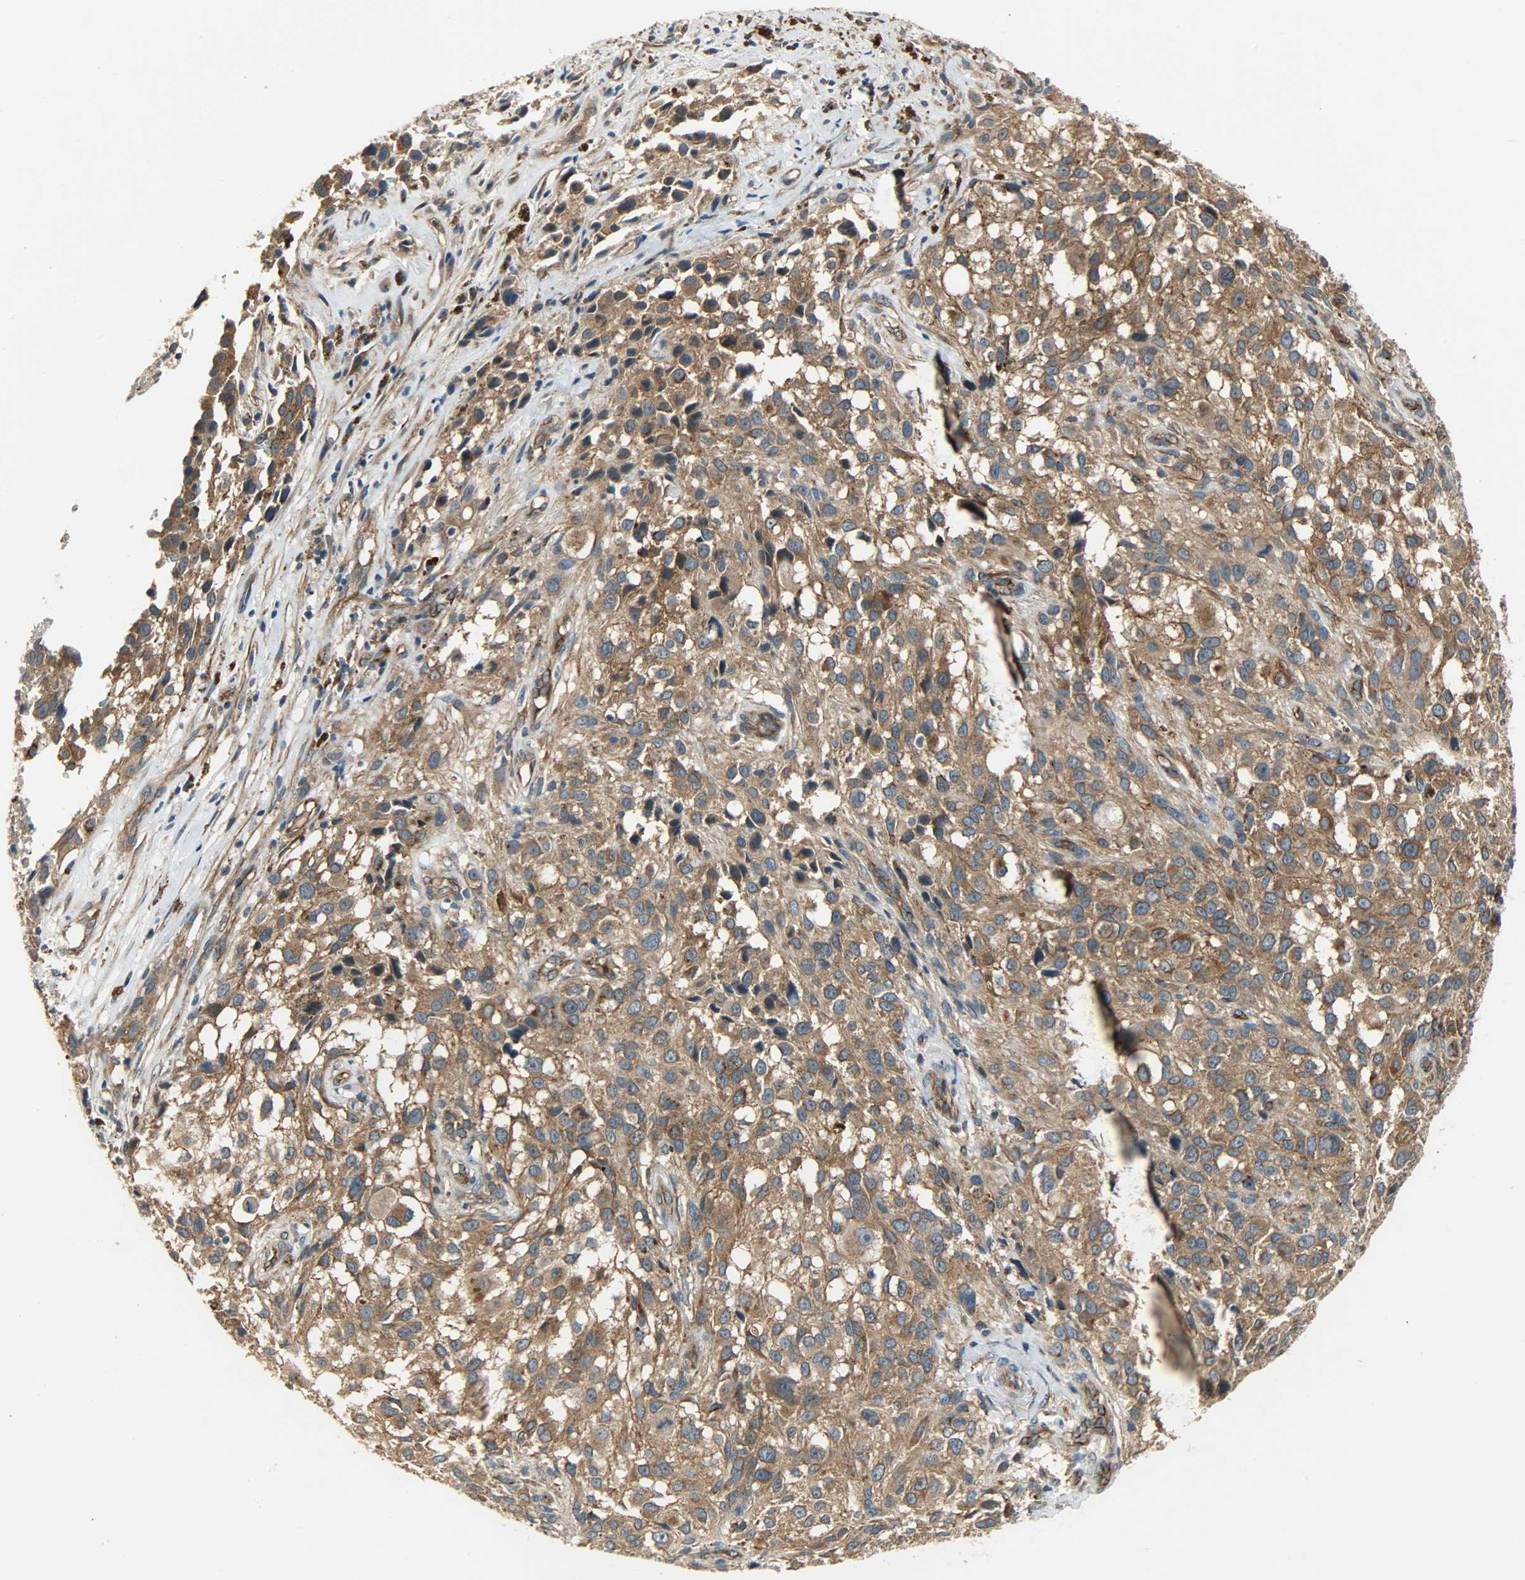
{"staining": {"intensity": "moderate", "quantity": ">75%", "location": "cytoplasmic/membranous"}, "tissue": "melanoma", "cell_type": "Tumor cells", "image_type": "cancer", "snomed": [{"axis": "morphology", "description": "Necrosis, NOS"}, {"axis": "morphology", "description": "Malignant melanoma, NOS"}, {"axis": "topography", "description": "Skin"}], "caption": "DAB (3,3'-diaminobenzidine) immunohistochemical staining of melanoma exhibits moderate cytoplasmic/membranous protein staining in about >75% of tumor cells. Nuclei are stained in blue.", "gene": "KIAA1217", "patient": {"sex": "female", "age": 87}}